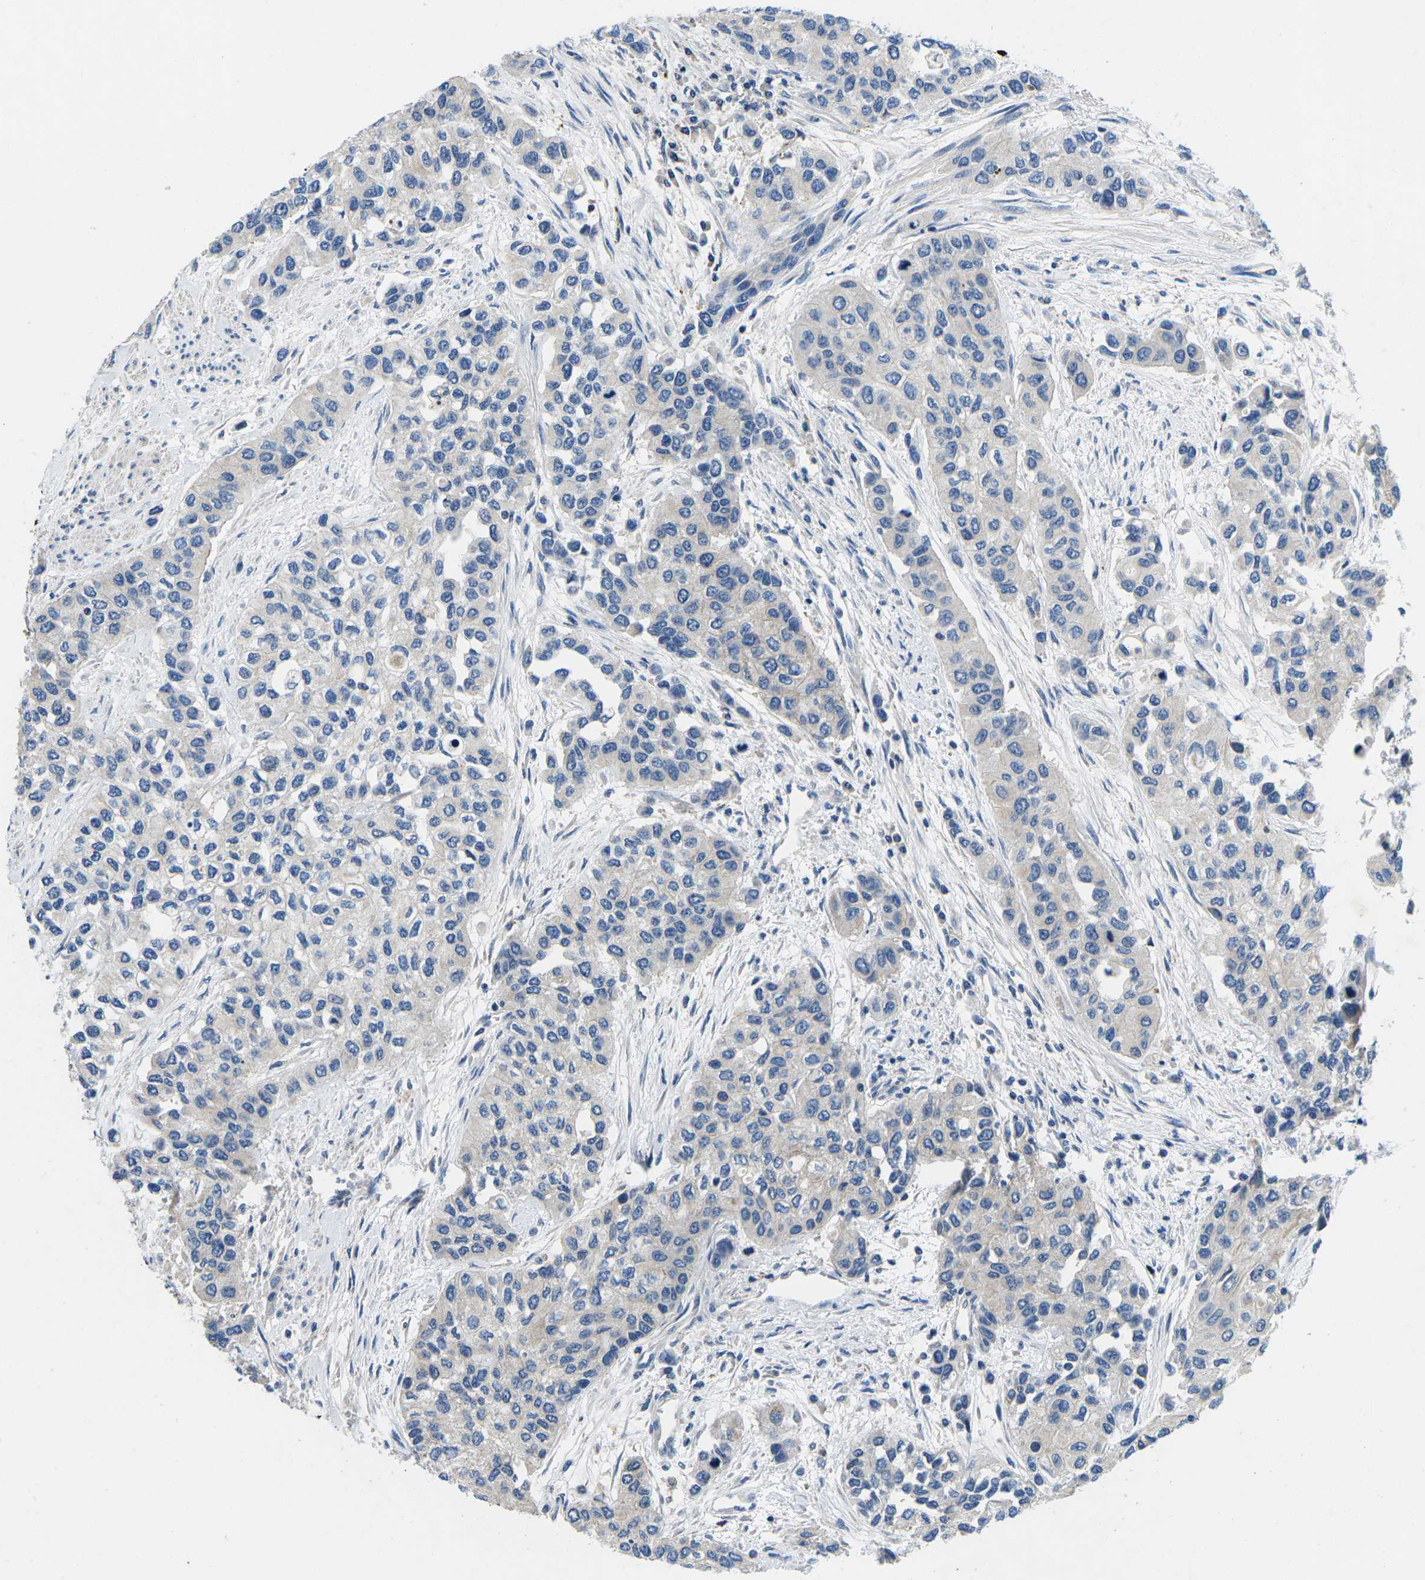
{"staining": {"intensity": "negative", "quantity": "none", "location": "none"}, "tissue": "urothelial cancer", "cell_type": "Tumor cells", "image_type": "cancer", "snomed": [{"axis": "morphology", "description": "Urothelial carcinoma, High grade"}, {"axis": "topography", "description": "Urinary bladder"}], "caption": "IHC image of neoplastic tissue: human urothelial cancer stained with DAB (3,3'-diaminobenzidine) reveals no significant protein expression in tumor cells. Nuclei are stained in blue.", "gene": "PDCD6IP", "patient": {"sex": "female", "age": 56}}